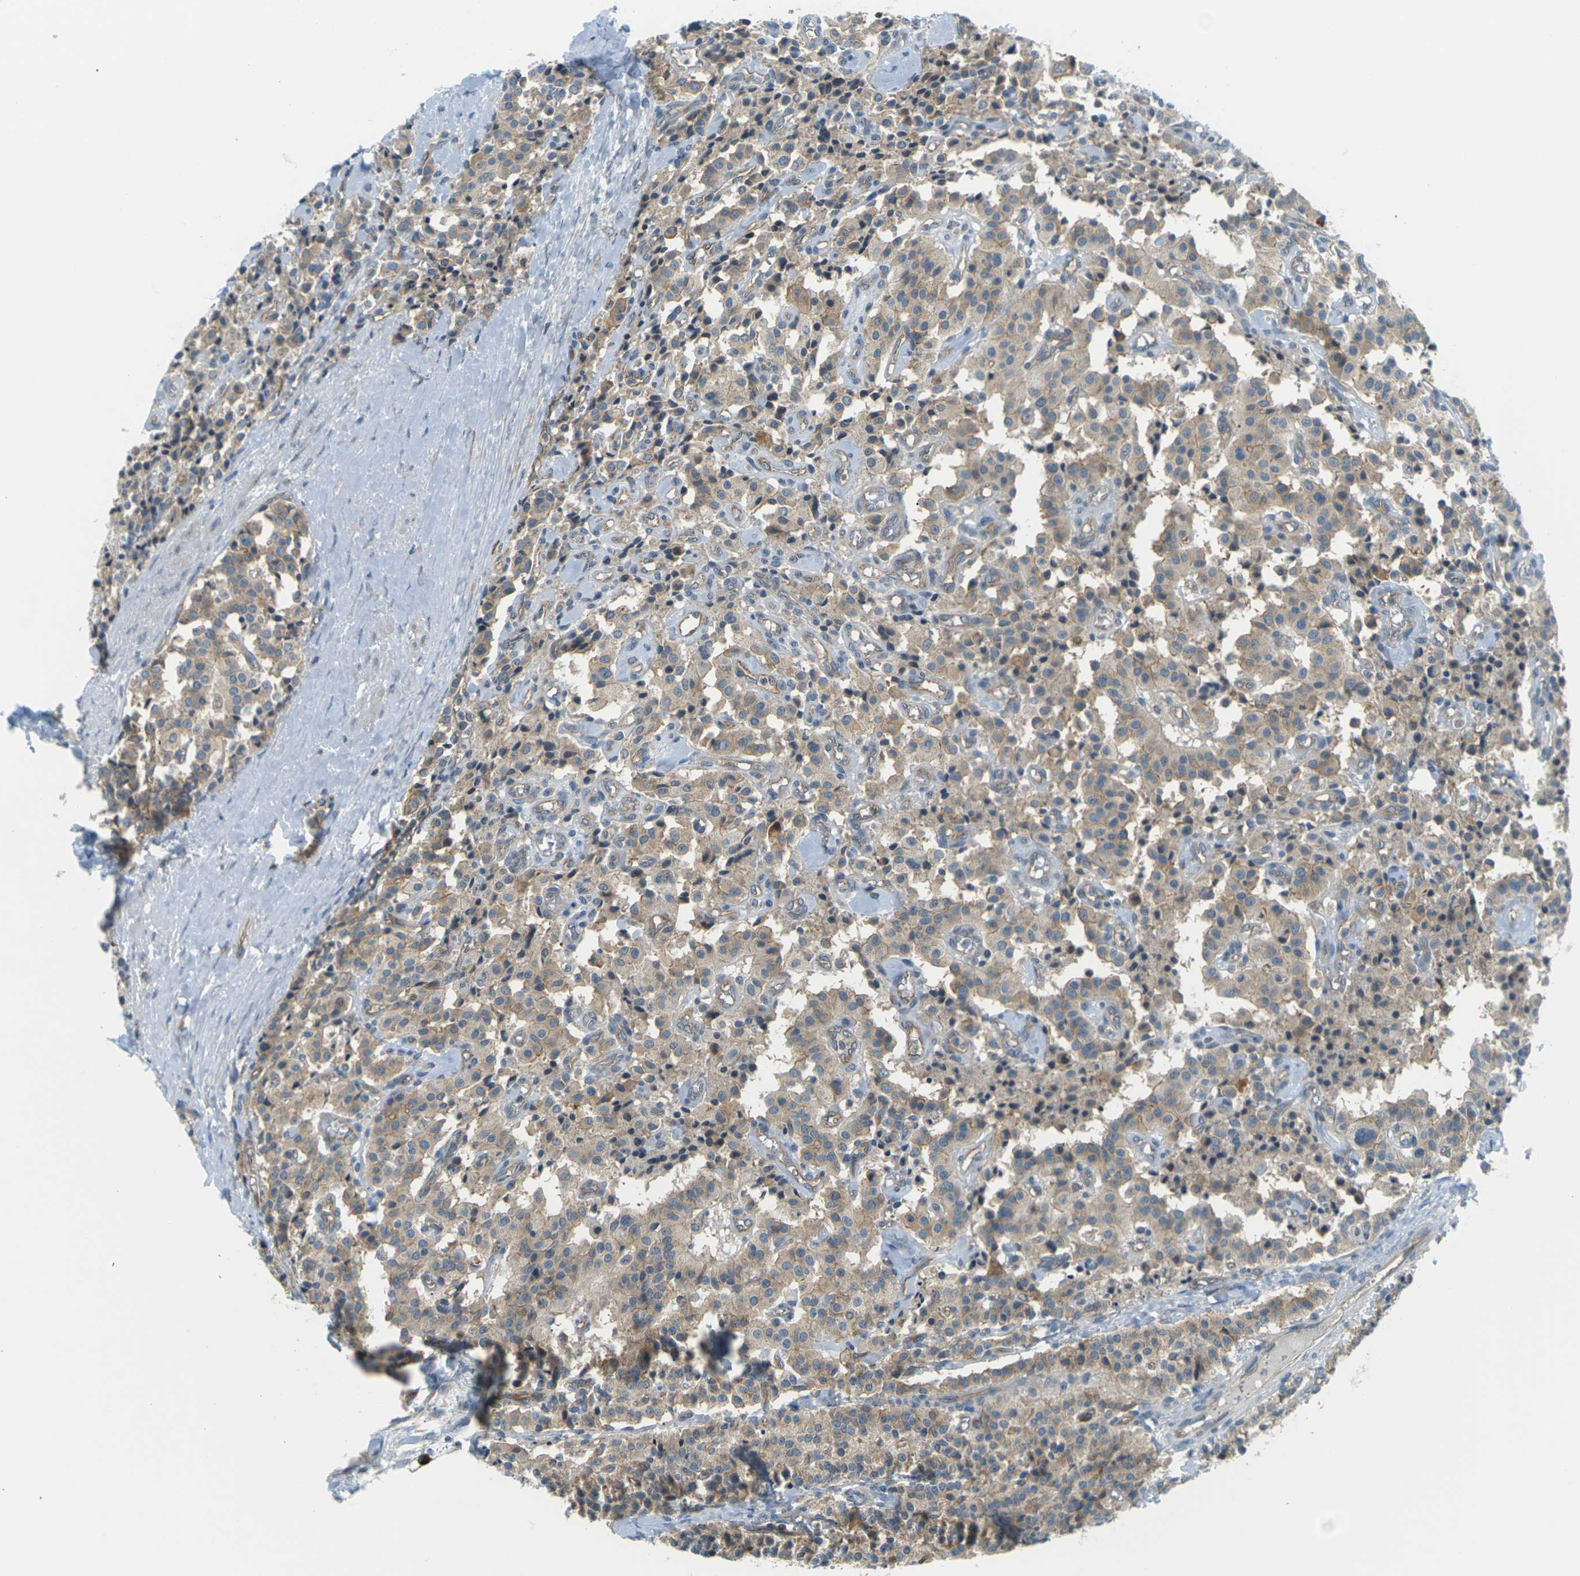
{"staining": {"intensity": "moderate", "quantity": ">75%", "location": "cytoplasmic/membranous"}, "tissue": "carcinoid", "cell_type": "Tumor cells", "image_type": "cancer", "snomed": [{"axis": "morphology", "description": "Carcinoid, malignant, NOS"}, {"axis": "topography", "description": "Lung"}], "caption": "An immunohistochemistry (IHC) micrograph of neoplastic tissue is shown. Protein staining in brown shows moderate cytoplasmic/membranous positivity in carcinoid (malignant) within tumor cells.", "gene": "SLC13A3", "patient": {"sex": "male", "age": 30}}